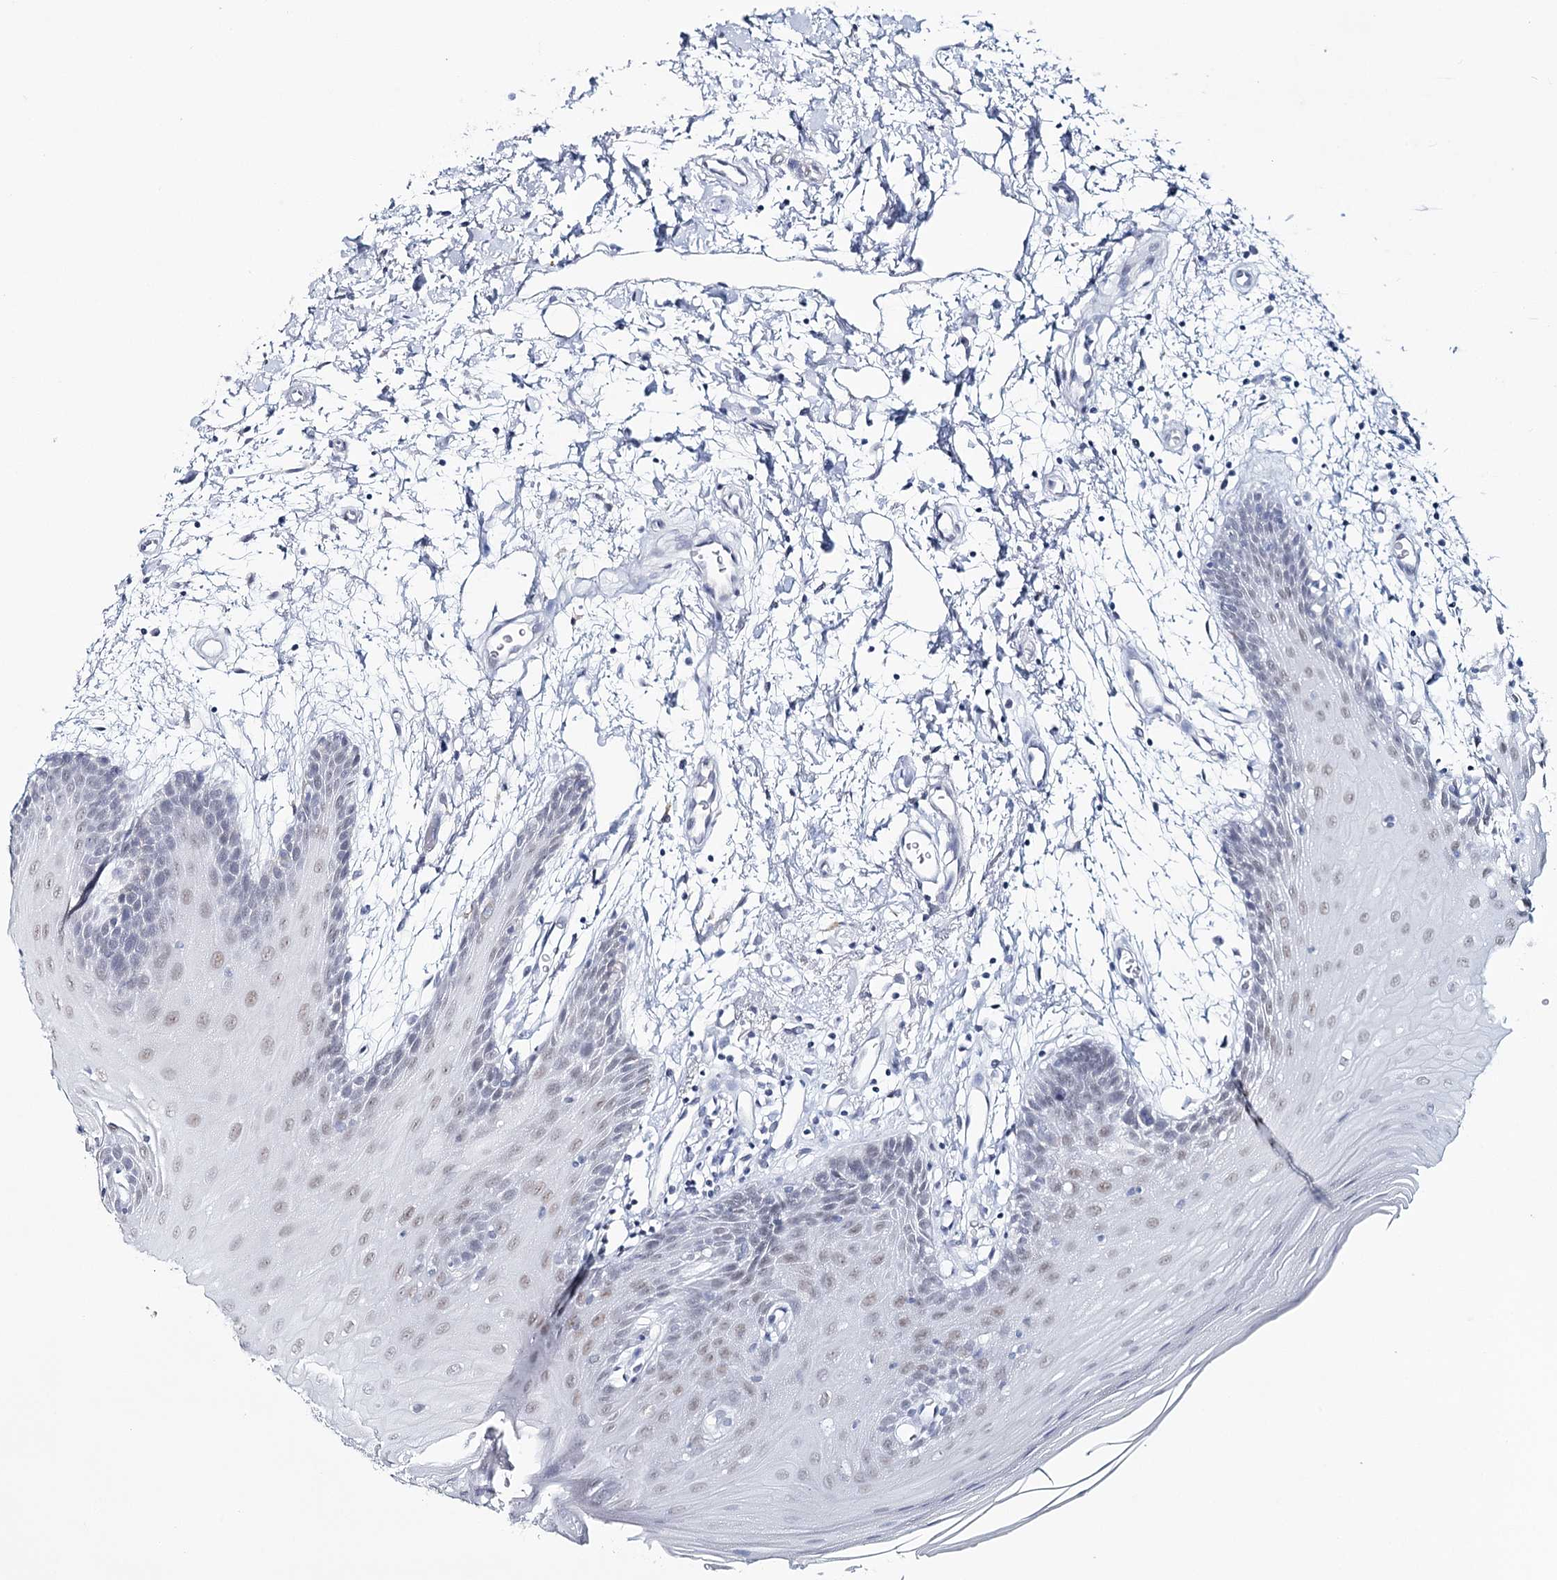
{"staining": {"intensity": "weak", "quantity": "25%-75%", "location": "nuclear"}, "tissue": "oral mucosa", "cell_type": "Squamous epithelial cells", "image_type": "normal", "snomed": [{"axis": "morphology", "description": "Normal tissue, NOS"}, {"axis": "topography", "description": "Skeletal muscle"}, {"axis": "topography", "description": "Oral tissue"}, {"axis": "topography", "description": "Salivary gland"}, {"axis": "topography", "description": "Peripheral nerve tissue"}], "caption": "Normal oral mucosa reveals weak nuclear expression in about 25%-75% of squamous epithelial cells Ihc stains the protein of interest in brown and the nuclei are stained blue..", "gene": "ZC3H8", "patient": {"sex": "male", "age": 54}}